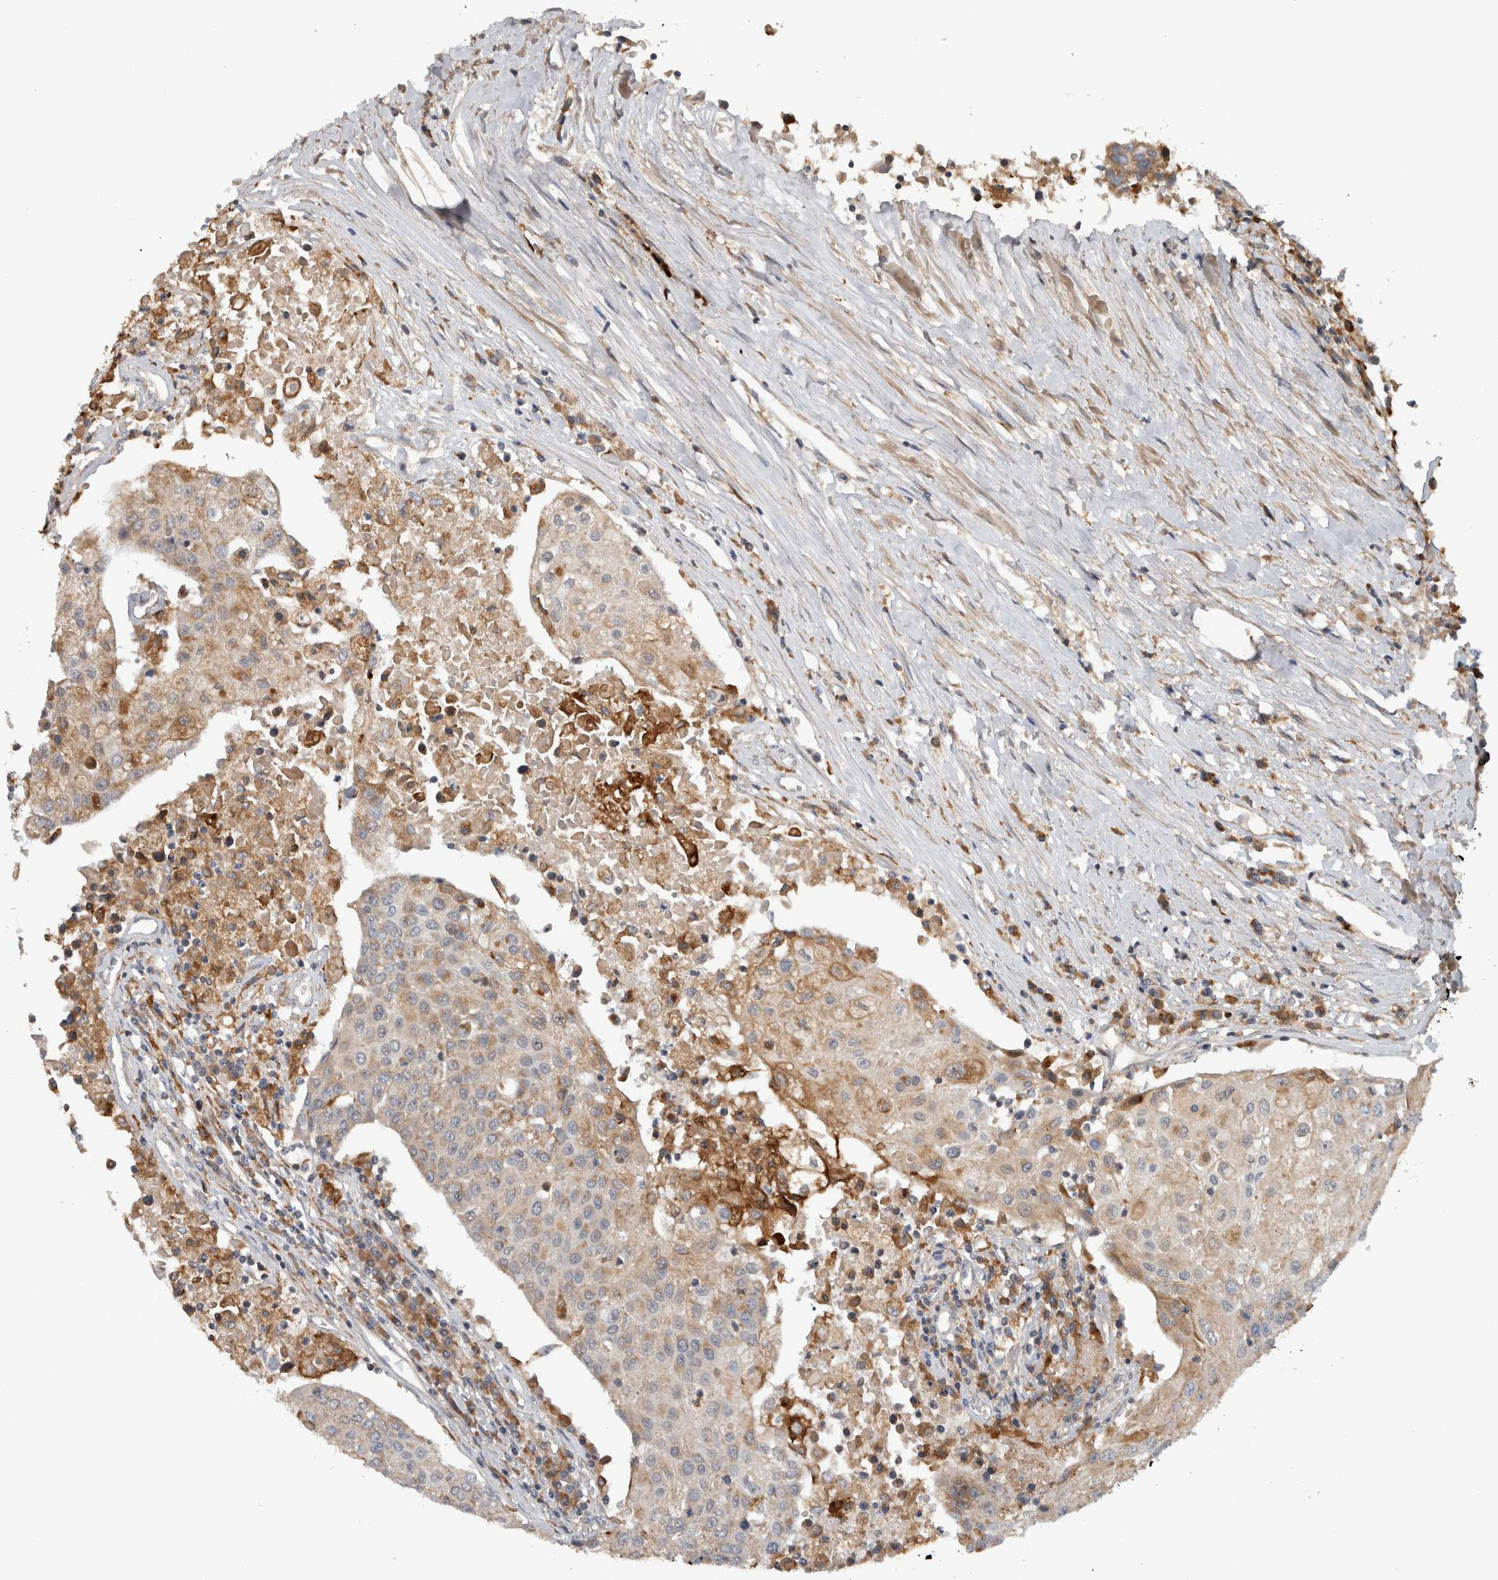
{"staining": {"intensity": "weak", "quantity": ">75%", "location": "cytoplasmic/membranous"}, "tissue": "urothelial cancer", "cell_type": "Tumor cells", "image_type": "cancer", "snomed": [{"axis": "morphology", "description": "Urothelial carcinoma, High grade"}, {"axis": "topography", "description": "Urinary bladder"}], "caption": "High-power microscopy captured an immunohistochemistry (IHC) histopathology image of urothelial cancer, revealing weak cytoplasmic/membranous expression in about >75% of tumor cells.", "gene": "ADGRL3", "patient": {"sex": "female", "age": 85}}